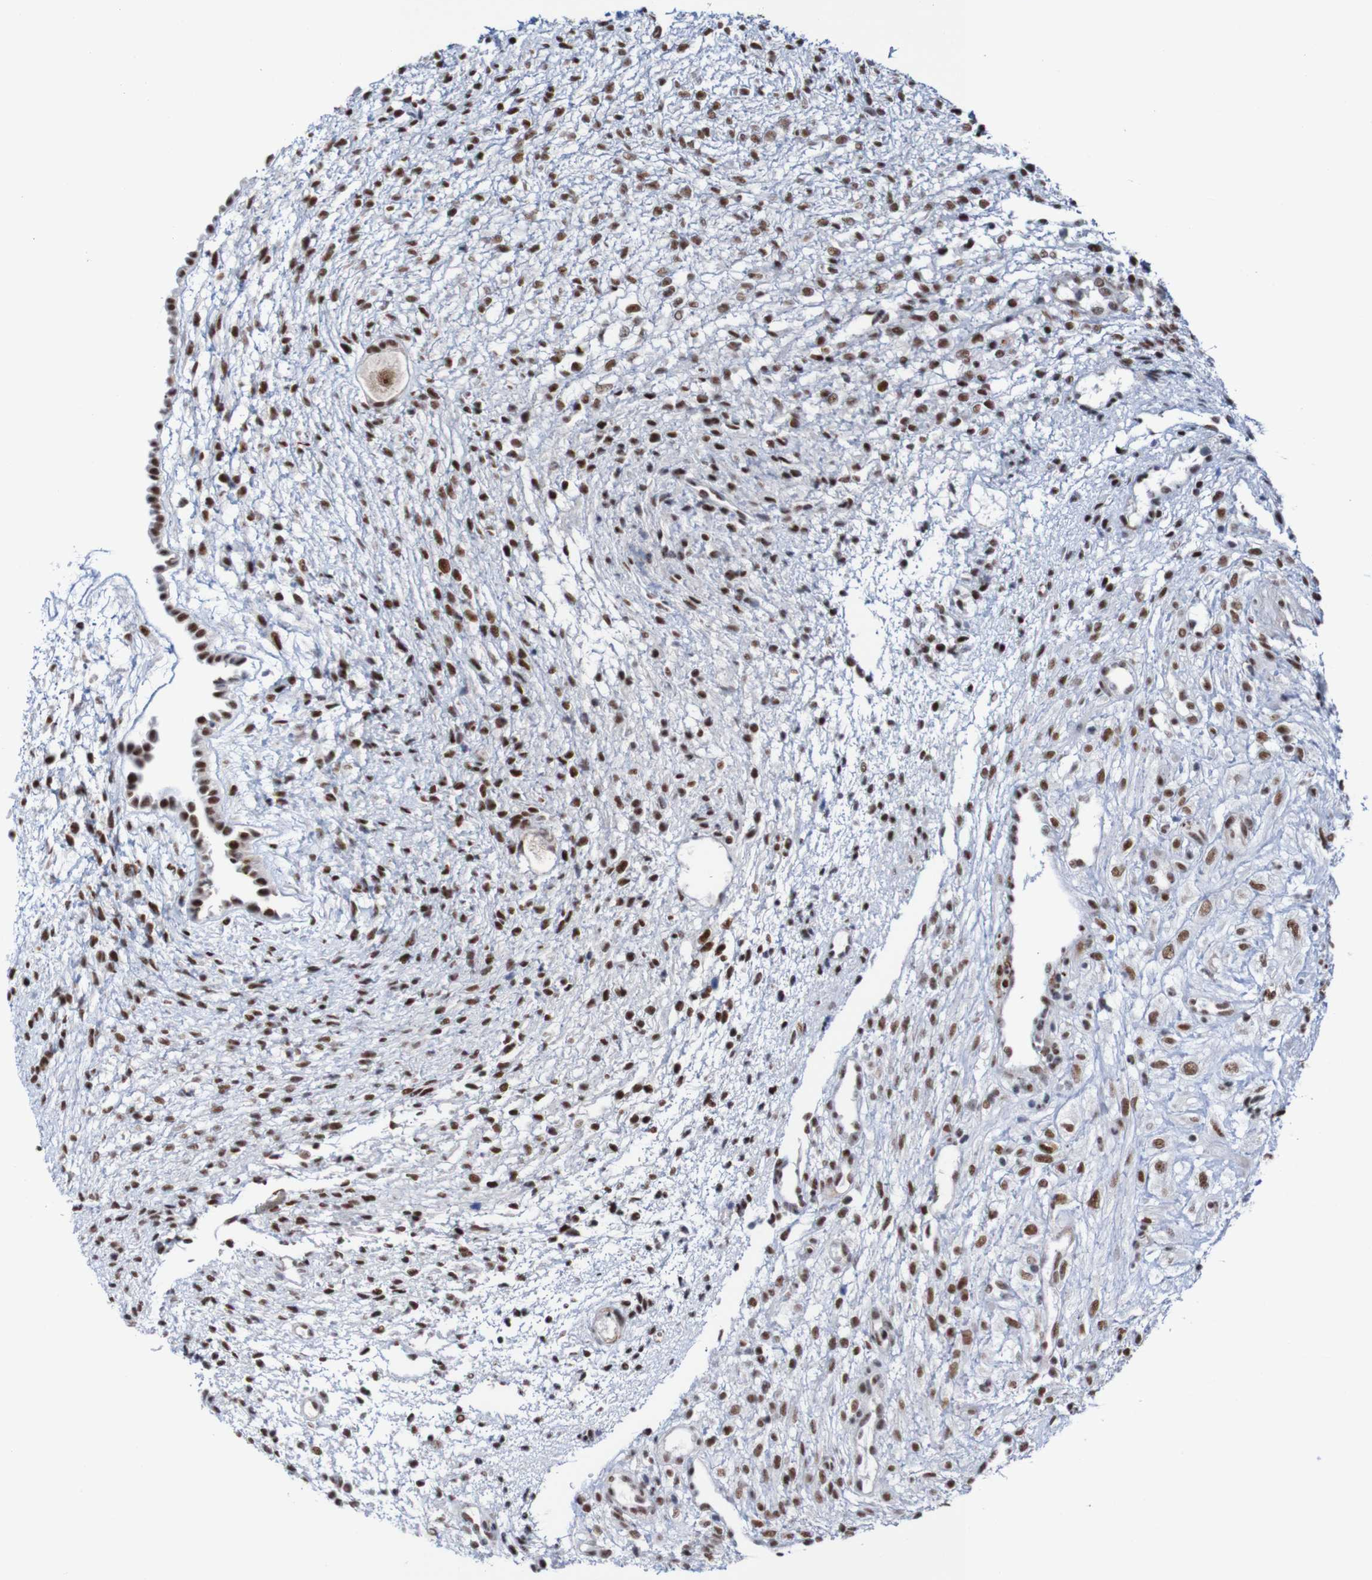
{"staining": {"intensity": "moderate", "quantity": ">75%", "location": "nuclear"}, "tissue": "ovary", "cell_type": "Follicle cells", "image_type": "normal", "snomed": [{"axis": "morphology", "description": "Normal tissue, NOS"}, {"axis": "morphology", "description": "Cyst, NOS"}, {"axis": "topography", "description": "Ovary"}], "caption": "Brown immunohistochemical staining in benign human ovary shows moderate nuclear positivity in about >75% of follicle cells. The protein is shown in brown color, while the nuclei are stained blue.", "gene": "CDC5L", "patient": {"sex": "female", "age": 18}}